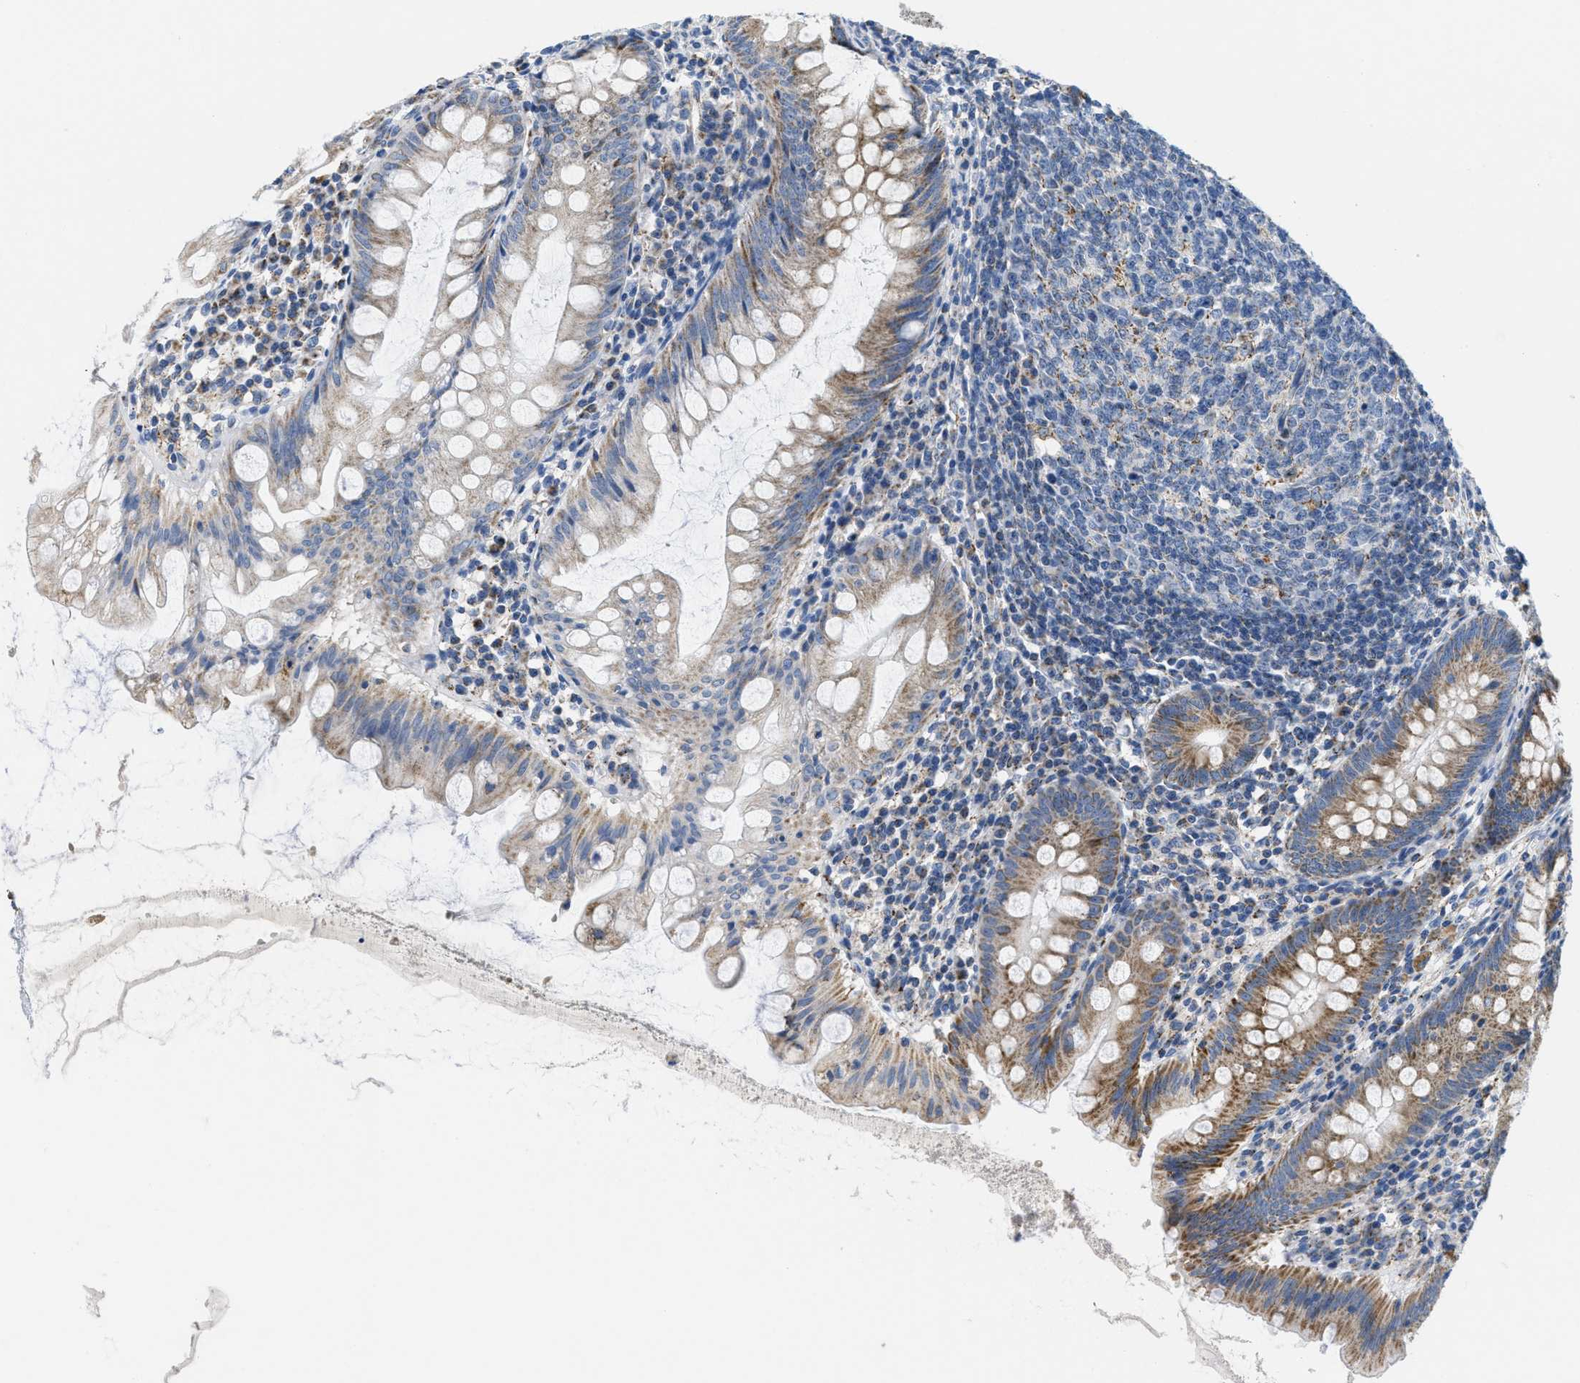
{"staining": {"intensity": "moderate", "quantity": "25%-75%", "location": "cytoplasmic/membranous"}, "tissue": "appendix", "cell_type": "Glandular cells", "image_type": "normal", "snomed": [{"axis": "morphology", "description": "Normal tissue, NOS"}, {"axis": "topography", "description": "Appendix"}], "caption": "Immunohistochemistry (IHC) (DAB (3,3'-diaminobenzidine)) staining of benign human appendix demonstrates moderate cytoplasmic/membranous protein positivity in about 25%-75% of glandular cells.", "gene": "KCNJ5", "patient": {"sex": "male", "age": 56}}